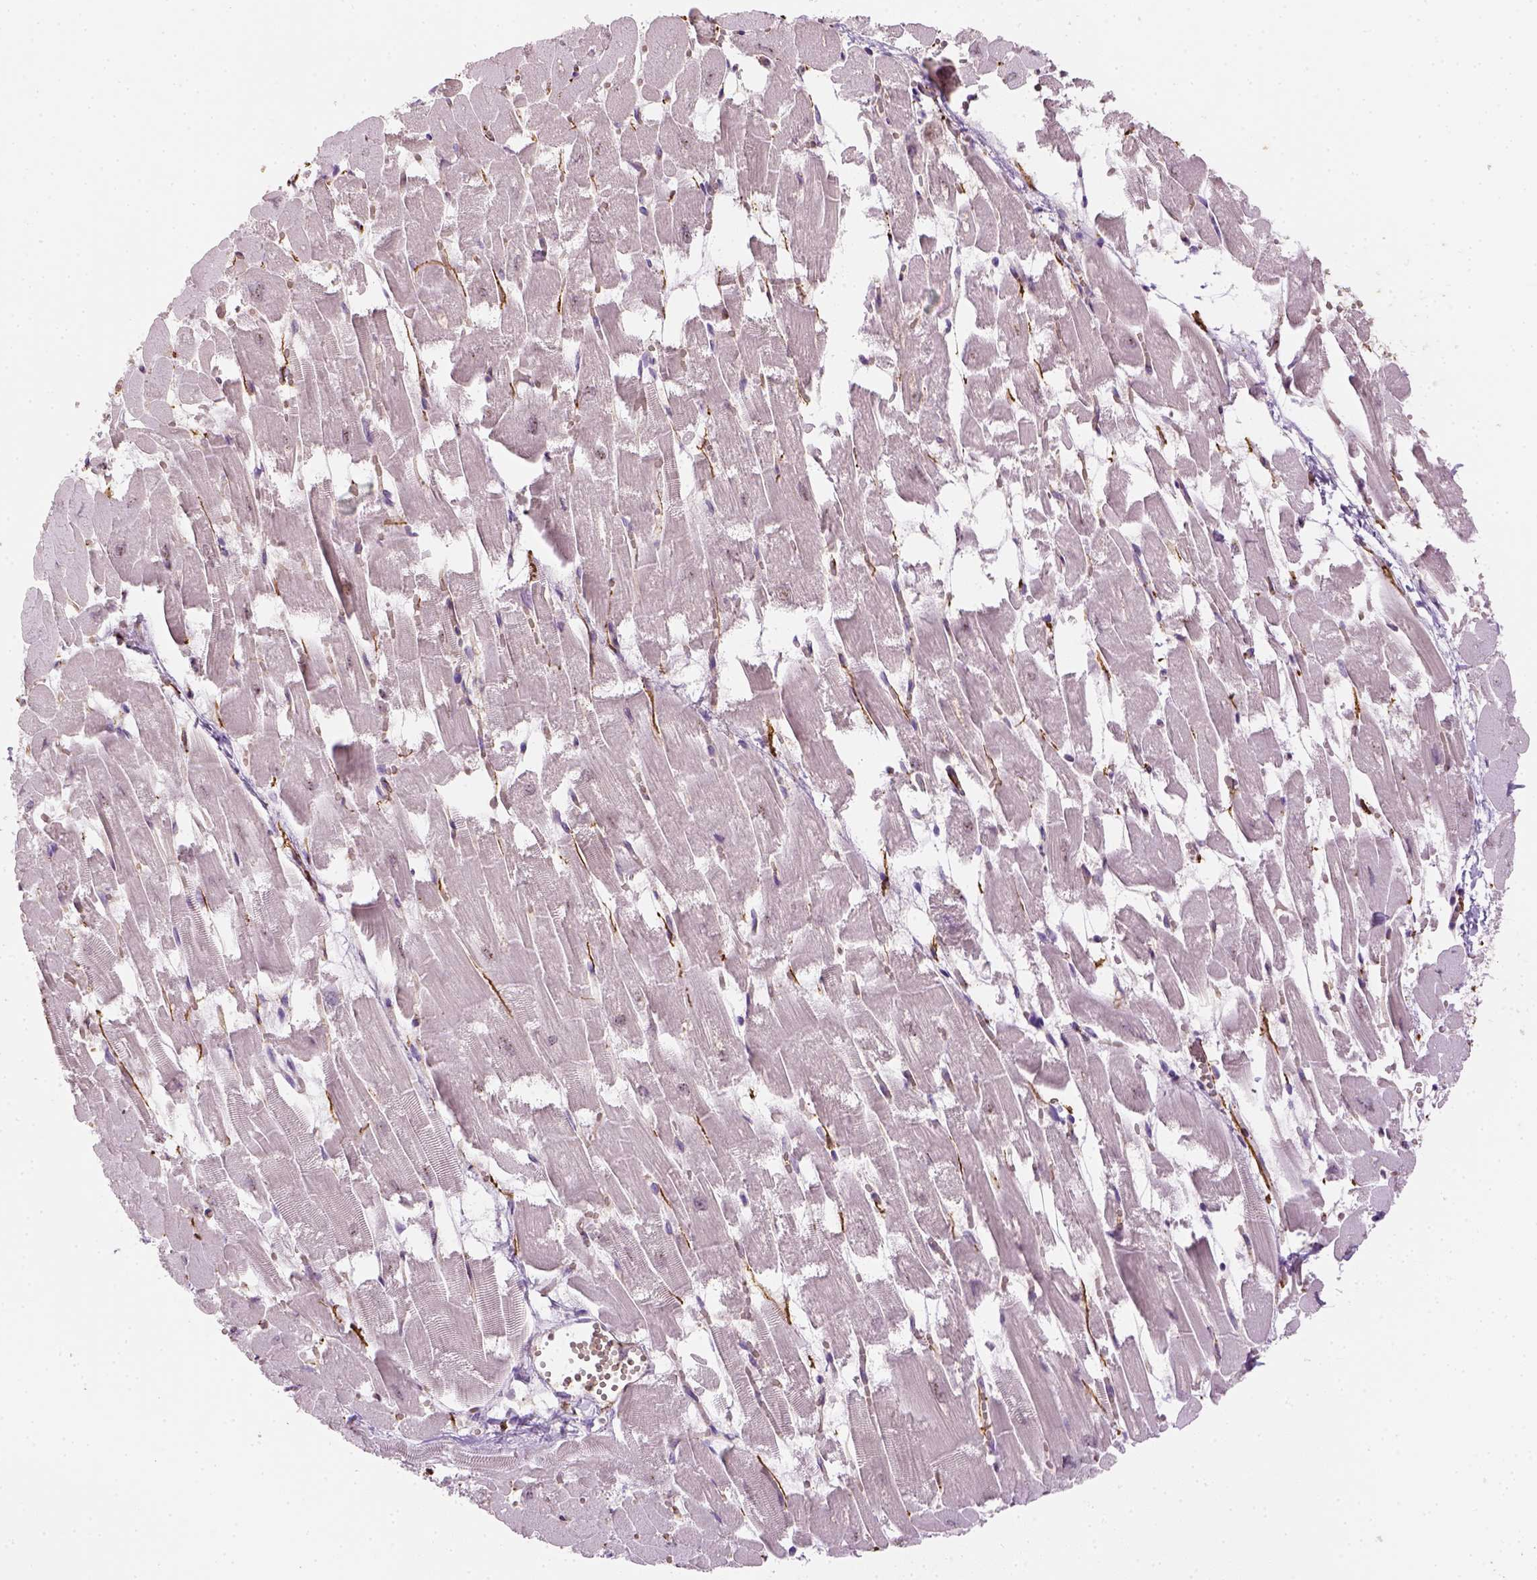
{"staining": {"intensity": "negative", "quantity": "none", "location": "none"}, "tissue": "heart muscle", "cell_type": "Cardiomyocytes", "image_type": "normal", "snomed": [{"axis": "morphology", "description": "Normal tissue, NOS"}, {"axis": "topography", "description": "Heart"}], "caption": "High magnification brightfield microscopy of benign heart muscle stained with DAB (3,3'-diaminobenzidine) (brown) and counterstained with hematoxylin (blue): cardiomyocytes show no significant staining.", "gene": "CACNB1", "patient": {"sex": "female", "age": 52}}